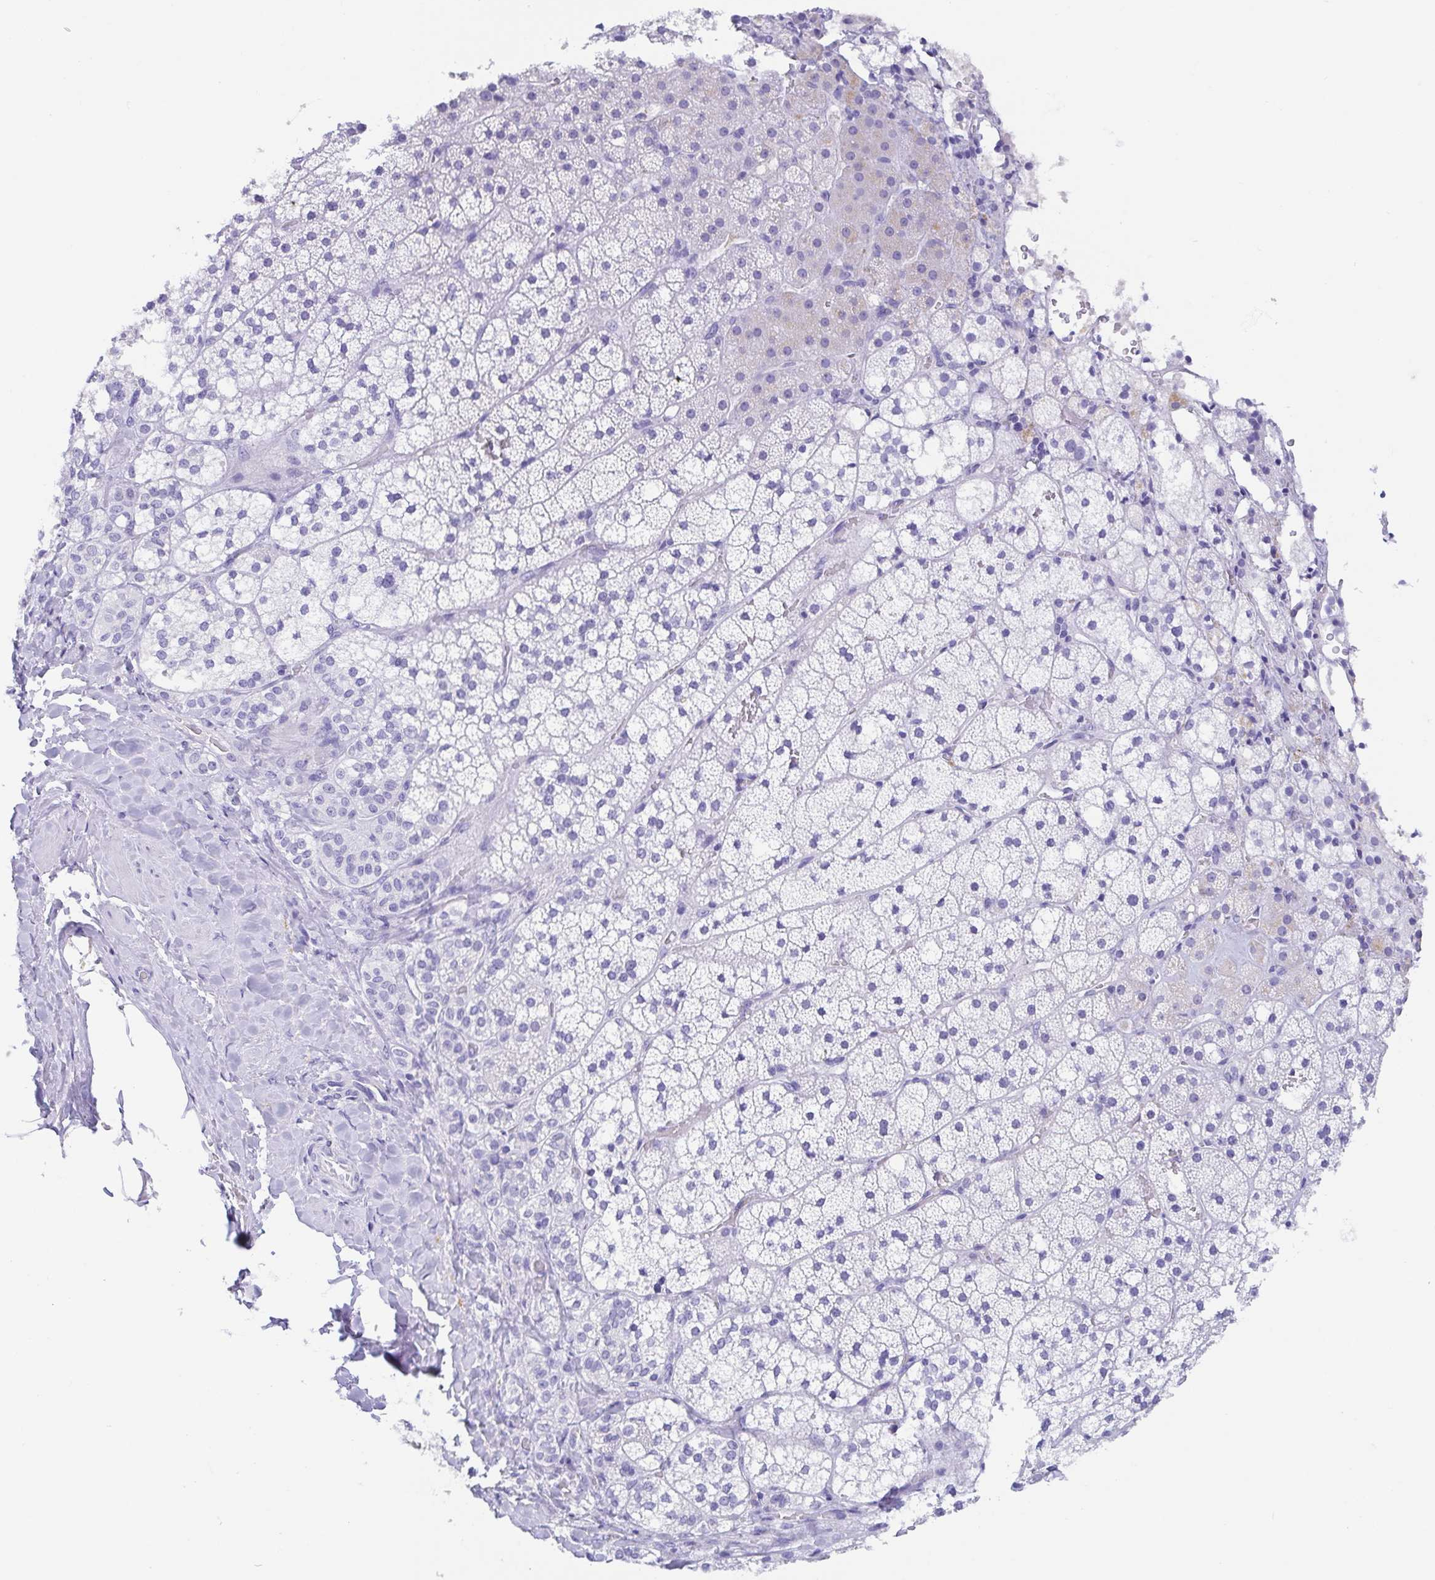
{"staining": {"intensity": "negative", "quantity": "none", "location": "none"}, "tissue": "adrenal gland", "cell_type": "Glandular cells", "image_type": "normal", "snomed": [{"axis": "morphology", "description": "Normal tissue, NOS"}, {"axis": "topography", "description": "Adrenal gland"}], "caption": "DAB (3,3'-diaminobenzidine) immunohistochemical staining of benign human adrenal gland reveals no significant staining in glandular cells. (Stains: DAB (3,3'-diaminobenzidine) immunohistochemistry (IHC) with hematoxylin counter stain, Microscopy: brightfield microscopy at high magnification).", "gene": "GKN1", "patient": {"sex": "male", "age": 53}}